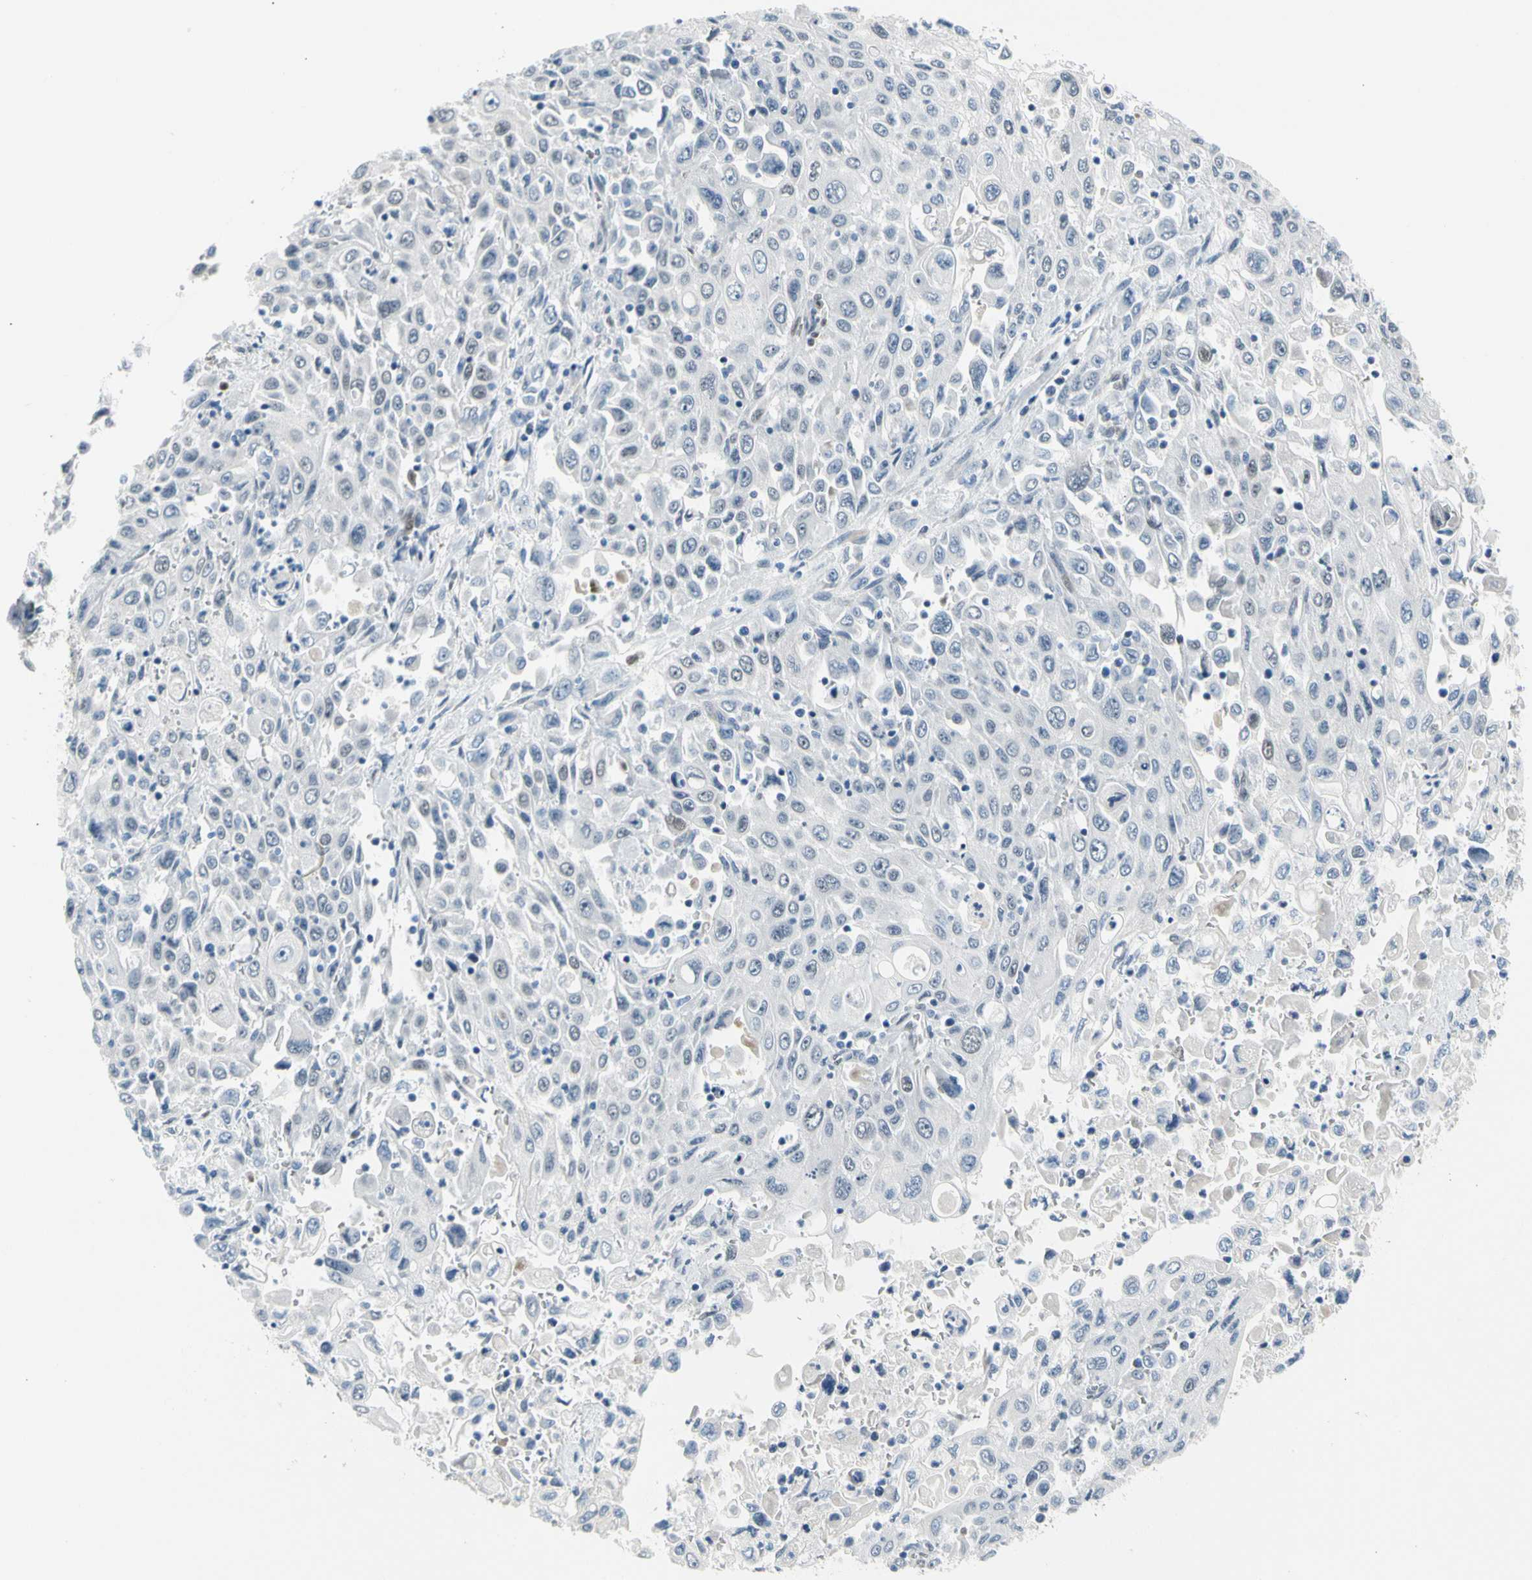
{"staining": {"intensity": "negative", "quantity": "none", "location": "none"}, "tissue": "pancreatic cancer", "cell_type": "Tumor cells", "image_type": "cancer", "snomed": [{"axis": "morphology", "description": "Adenocarcinoma, NOS"}, {"axis": "topography", "description": "Pancreas"}], "caption": "IHC of adenocarcinoma (pancreatic) exhibits no positivity in tumor cells.", "gene": "NFIA", "patient": {"sex": "male", "age": 70}}